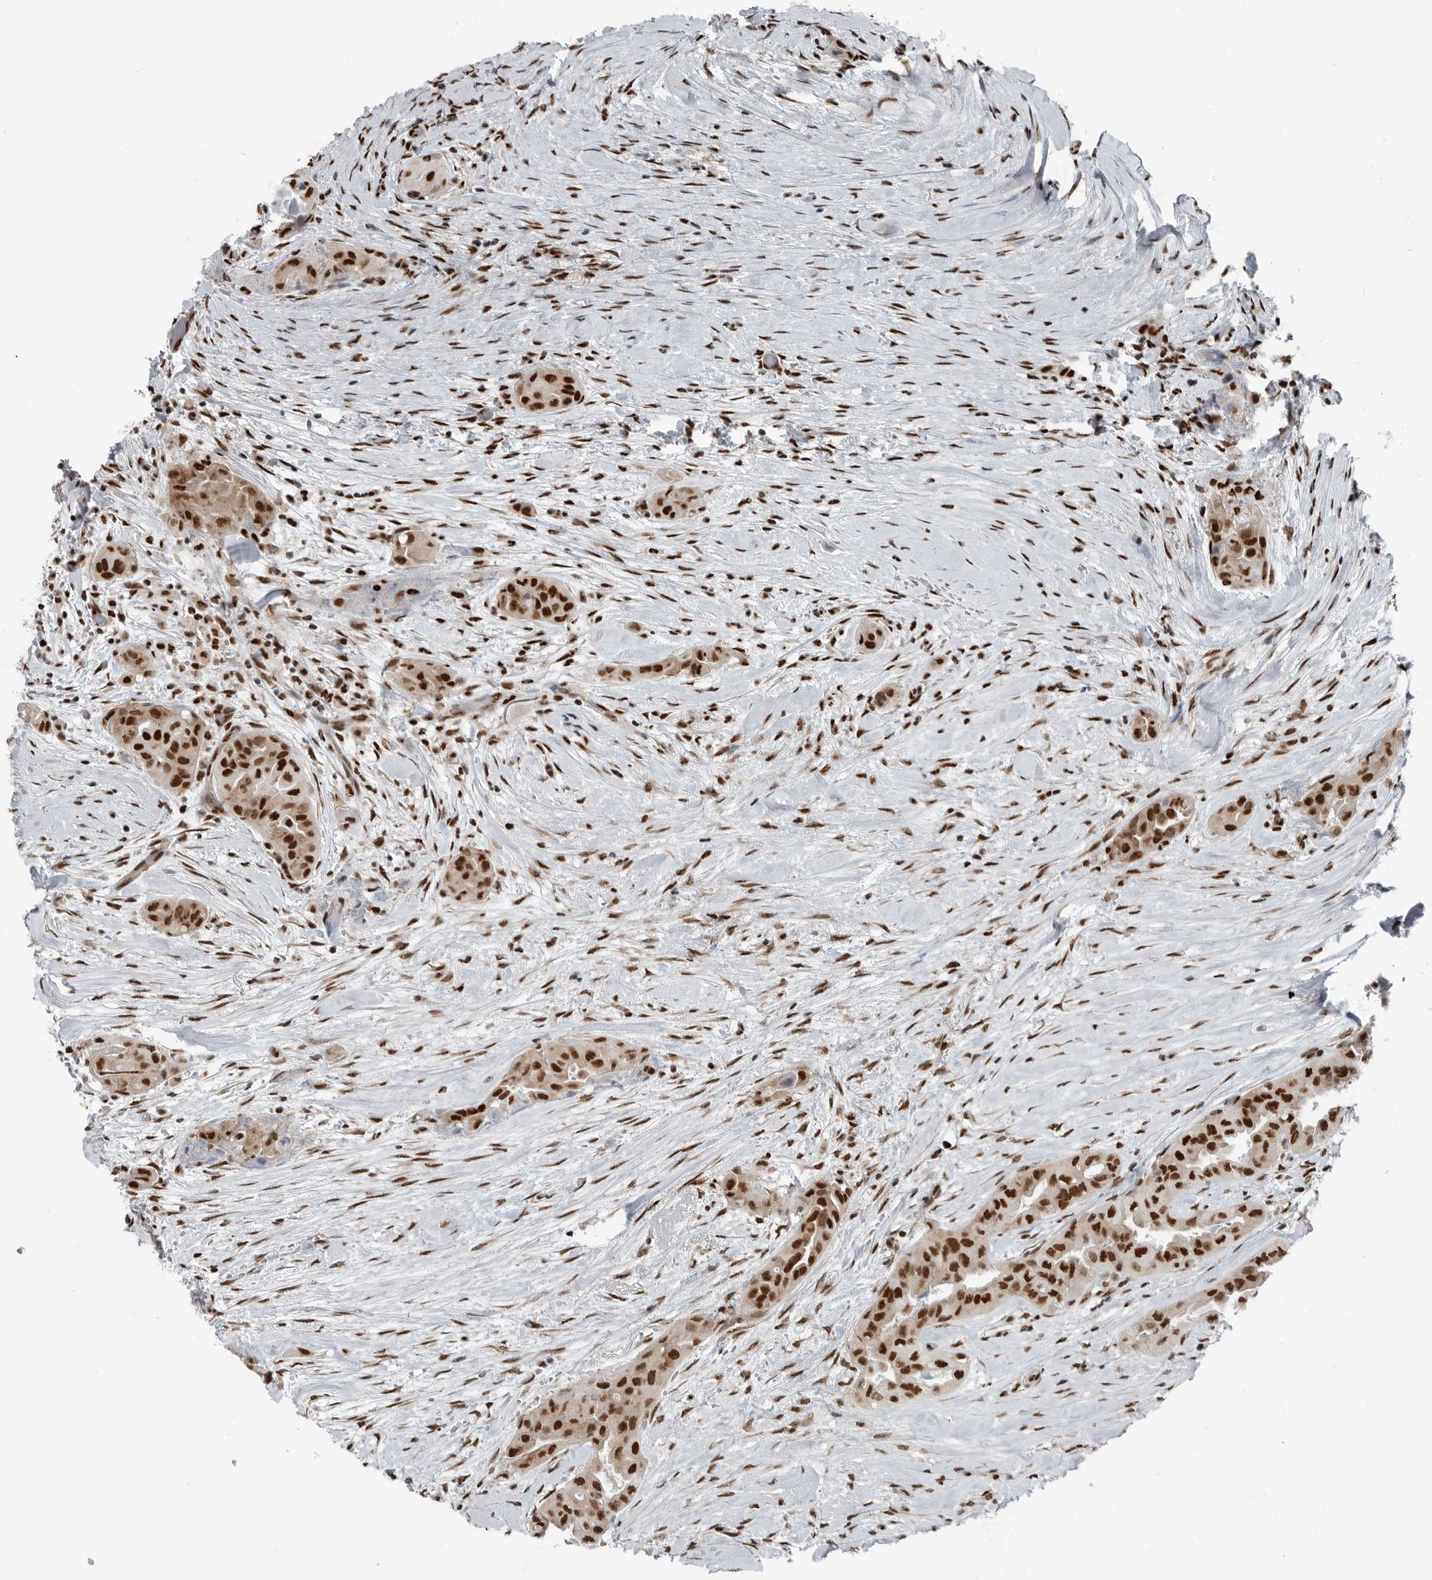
{"staining": {"intensity": "strong", "quantity": ">75%", "location": "nuclear"}, "tissue": "thyroid cancer", "cell_type": "Tumor cells", "image_type": "cancer", "snomed": [{"axis": "morphology", "description": "Papillary adenocarcinoma, NOS"}, {"axis": "topography", "description": "Thyroid gland"}], "caption": "This photomicrograph displays immunohistochemistry staining of human papillary adenocarcinoma (thyroid), with high strong nuclear expression in about >75% of tumor cells.", "gene": "BLZF1", "patient": {"sex": "female", "age": 59}}